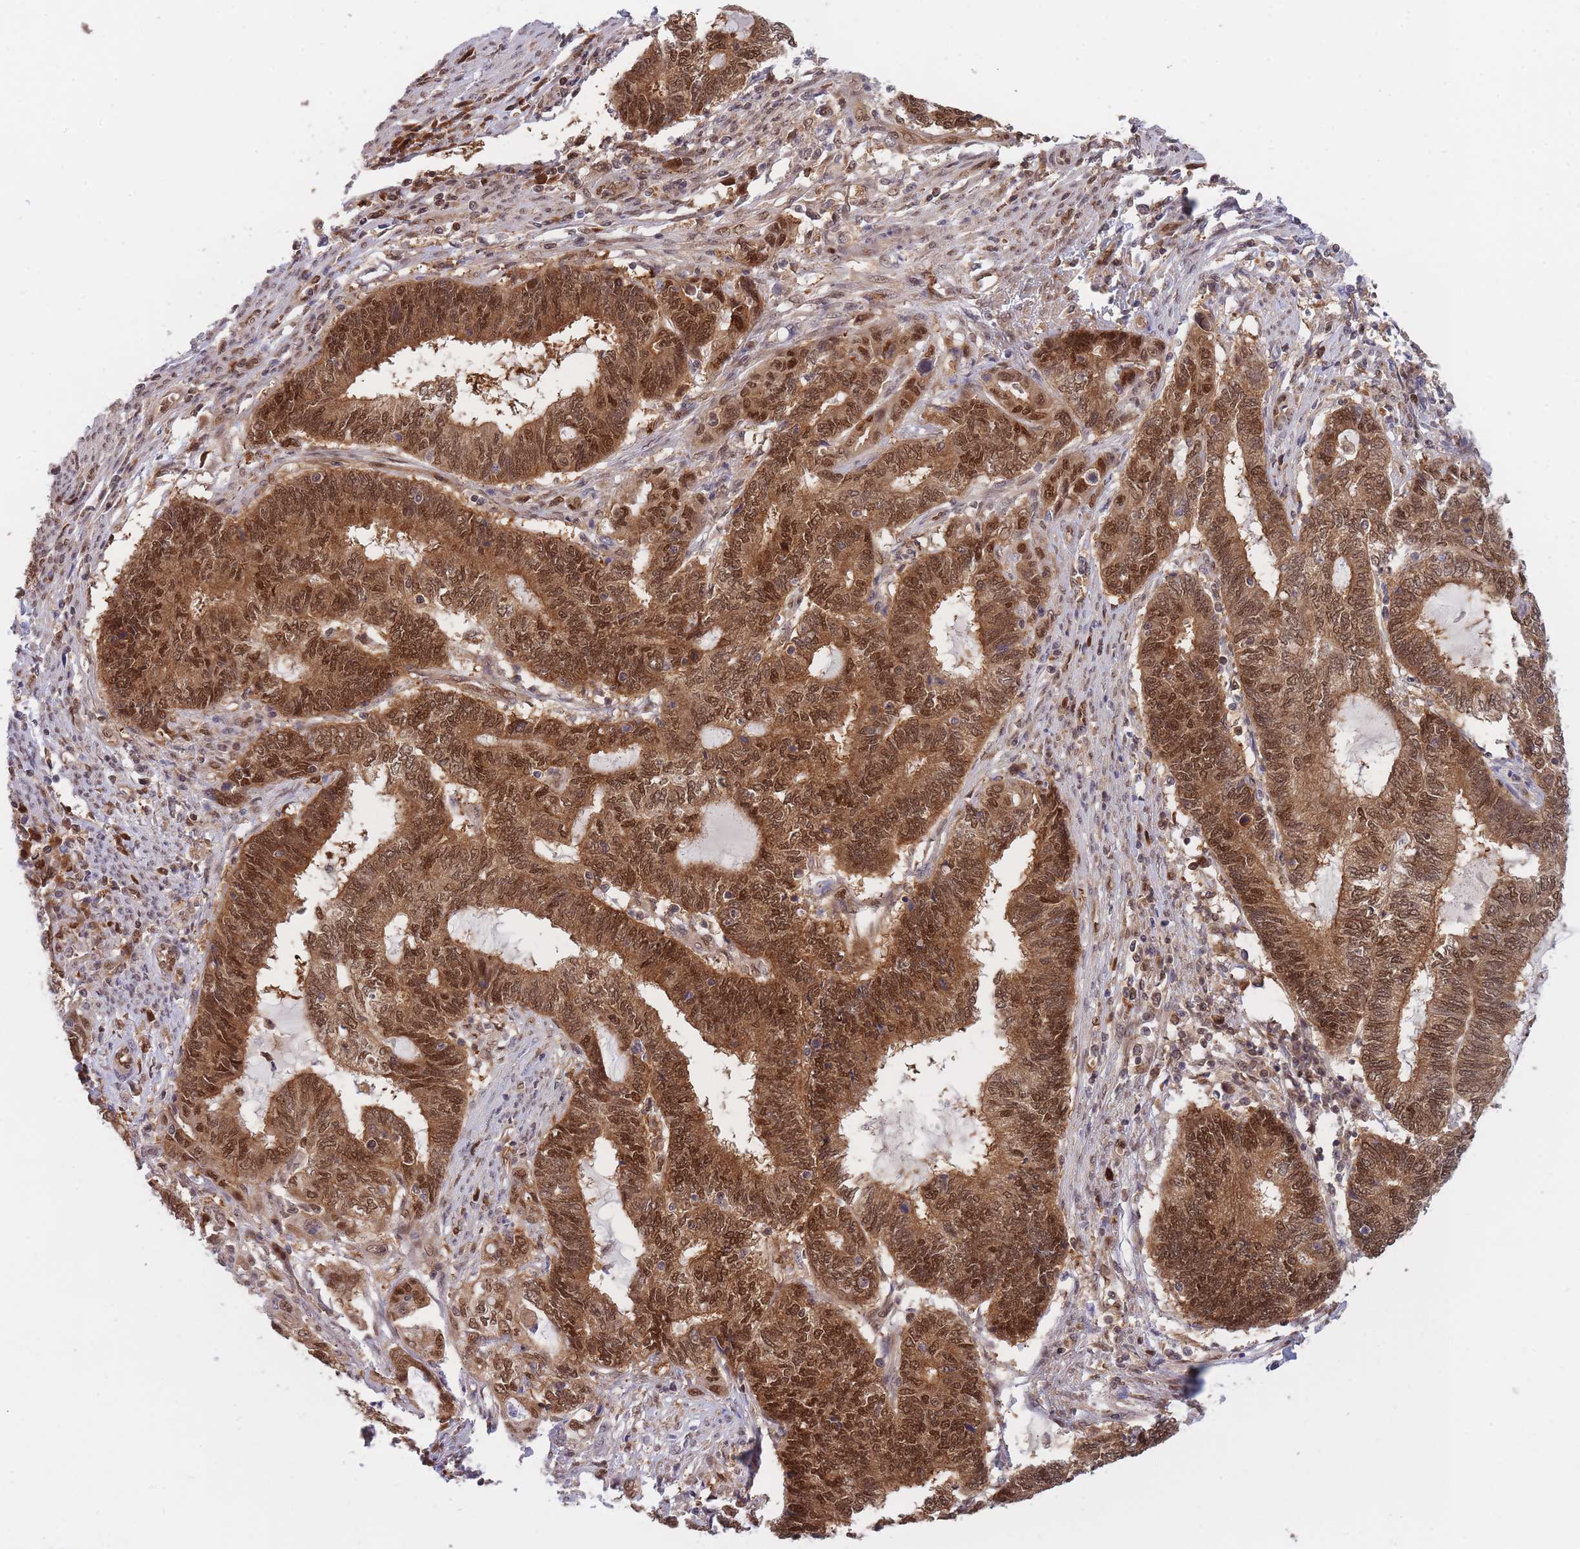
{"staining": {"intensity": "moderate", "quantity": ">75%", "location": "cytoplasmic/membranous,nuclear"}, "tissue": "endometrial cancer", "cell_type": "Tumor cells", "image_type": "cancer", "snomed": [{"axis": "morphology", "description": "Adenocarcinoma, NOS"}, {"axis": "topography", "description": "Uterus"}, {"axis": "topography", "description": "Endometrium"}], "caption": "Human endometrial cancer stained with a brown dye shows moderate cytoplasmic/membranous and nuclear positive positivity in about >75% of tumor cells.", "gene": "NSFL1C", "patient": {"sex": "female", "age": 70}}